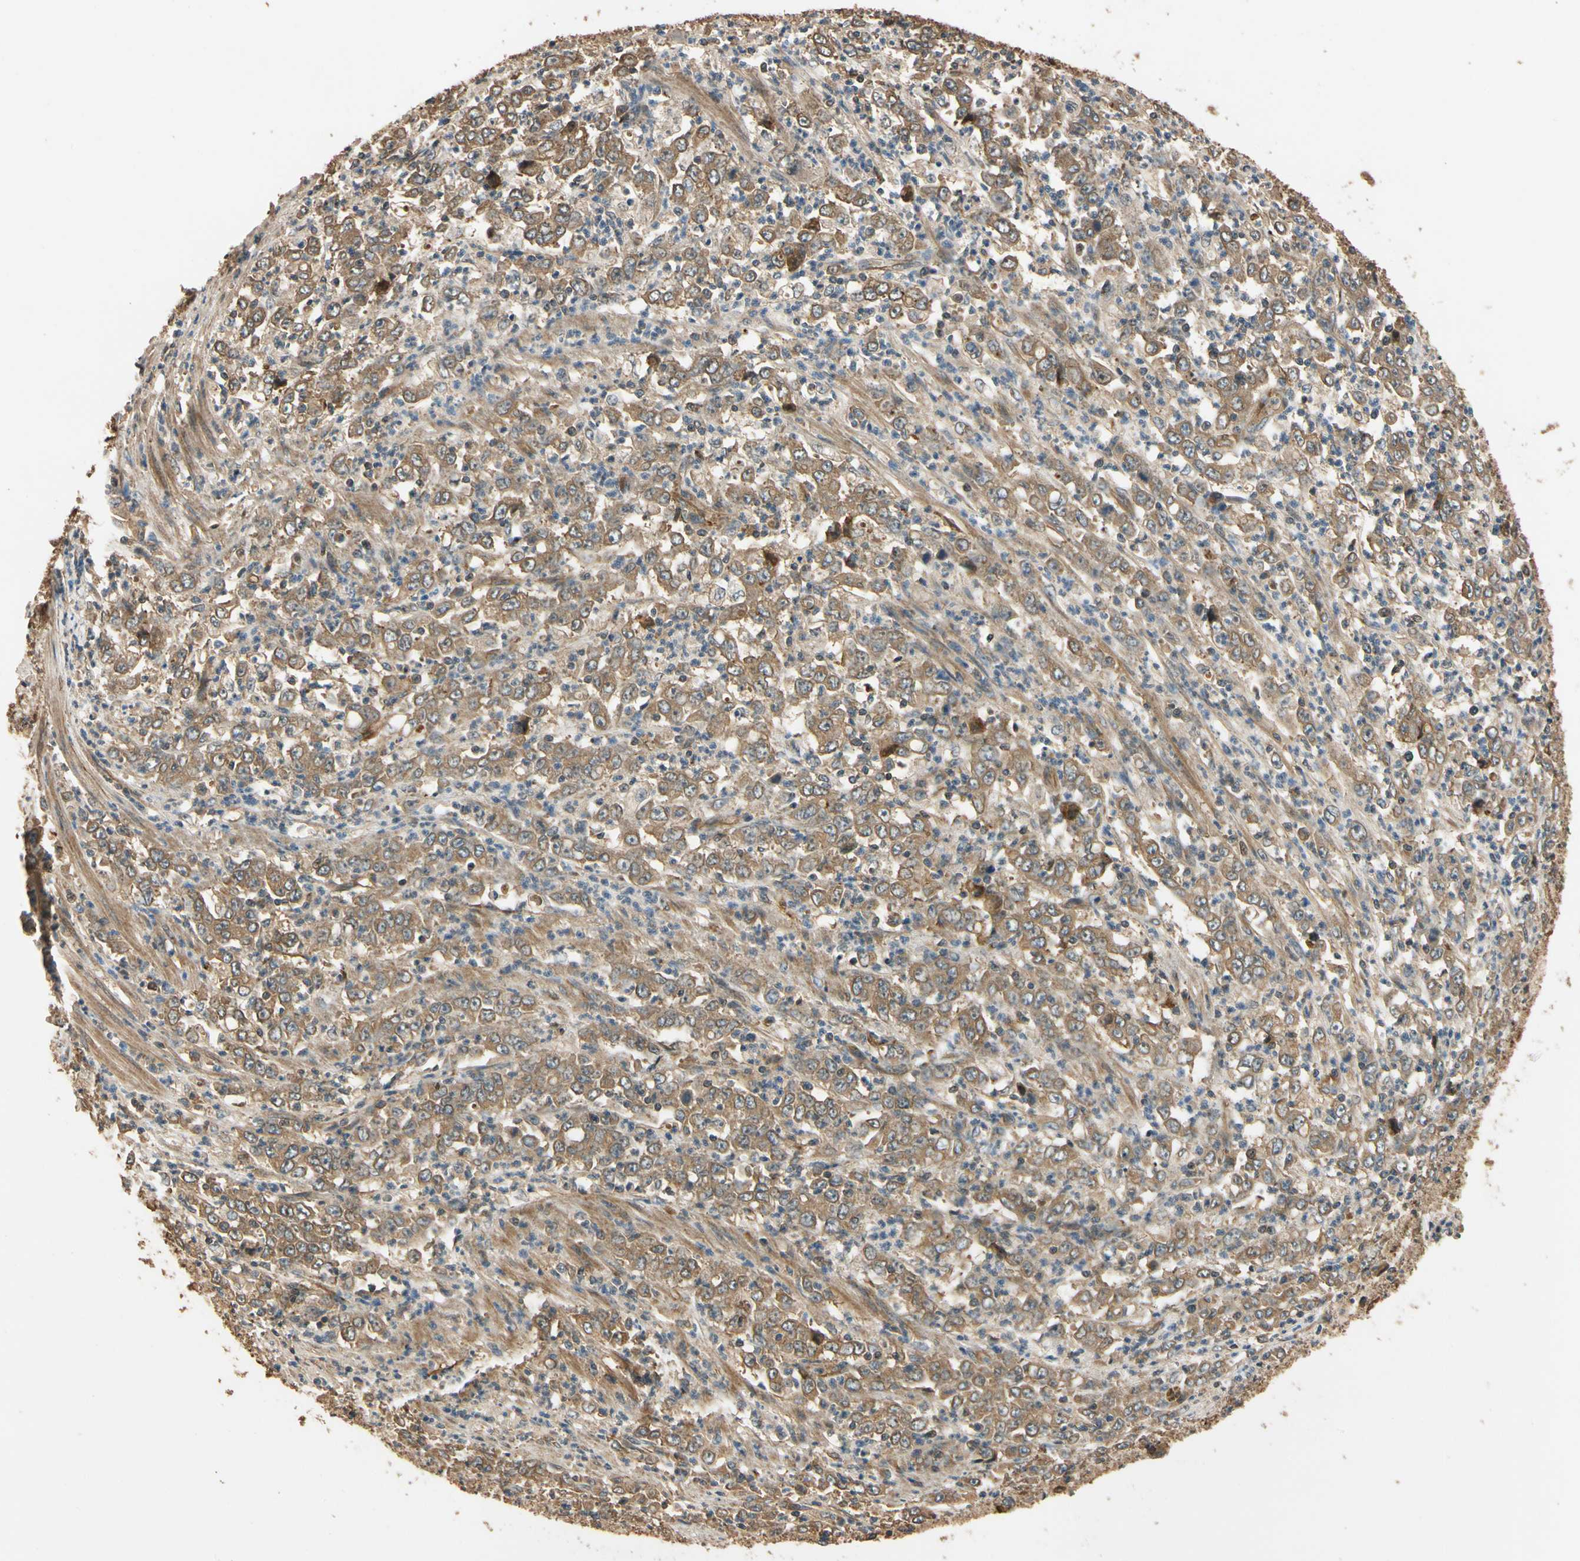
{"staining": {"intensity": "moderate", "quantity": ">75%", "location": "cytoplasmic/membranous"}, "tissue": "stomach cancer", "cell_type": "Tumor cells", "image_type": "cancer", "snomed": [{"axis": "morphology", "description": "Adenocarcinoma, NOS"}, {"axis": "topography", "description": "Stomach, lower"}], "caption": "Immunohistochemistry (IHC) histopathology image of human stomach adenocarcinoma stained for a protein (brown), which exhibits medium levels of moderate cytoplasmic/membranous expression in approximately >75% of tumor cells.", "gene": "MGRN1", "patient": {"sex": "female", "age": 71}}